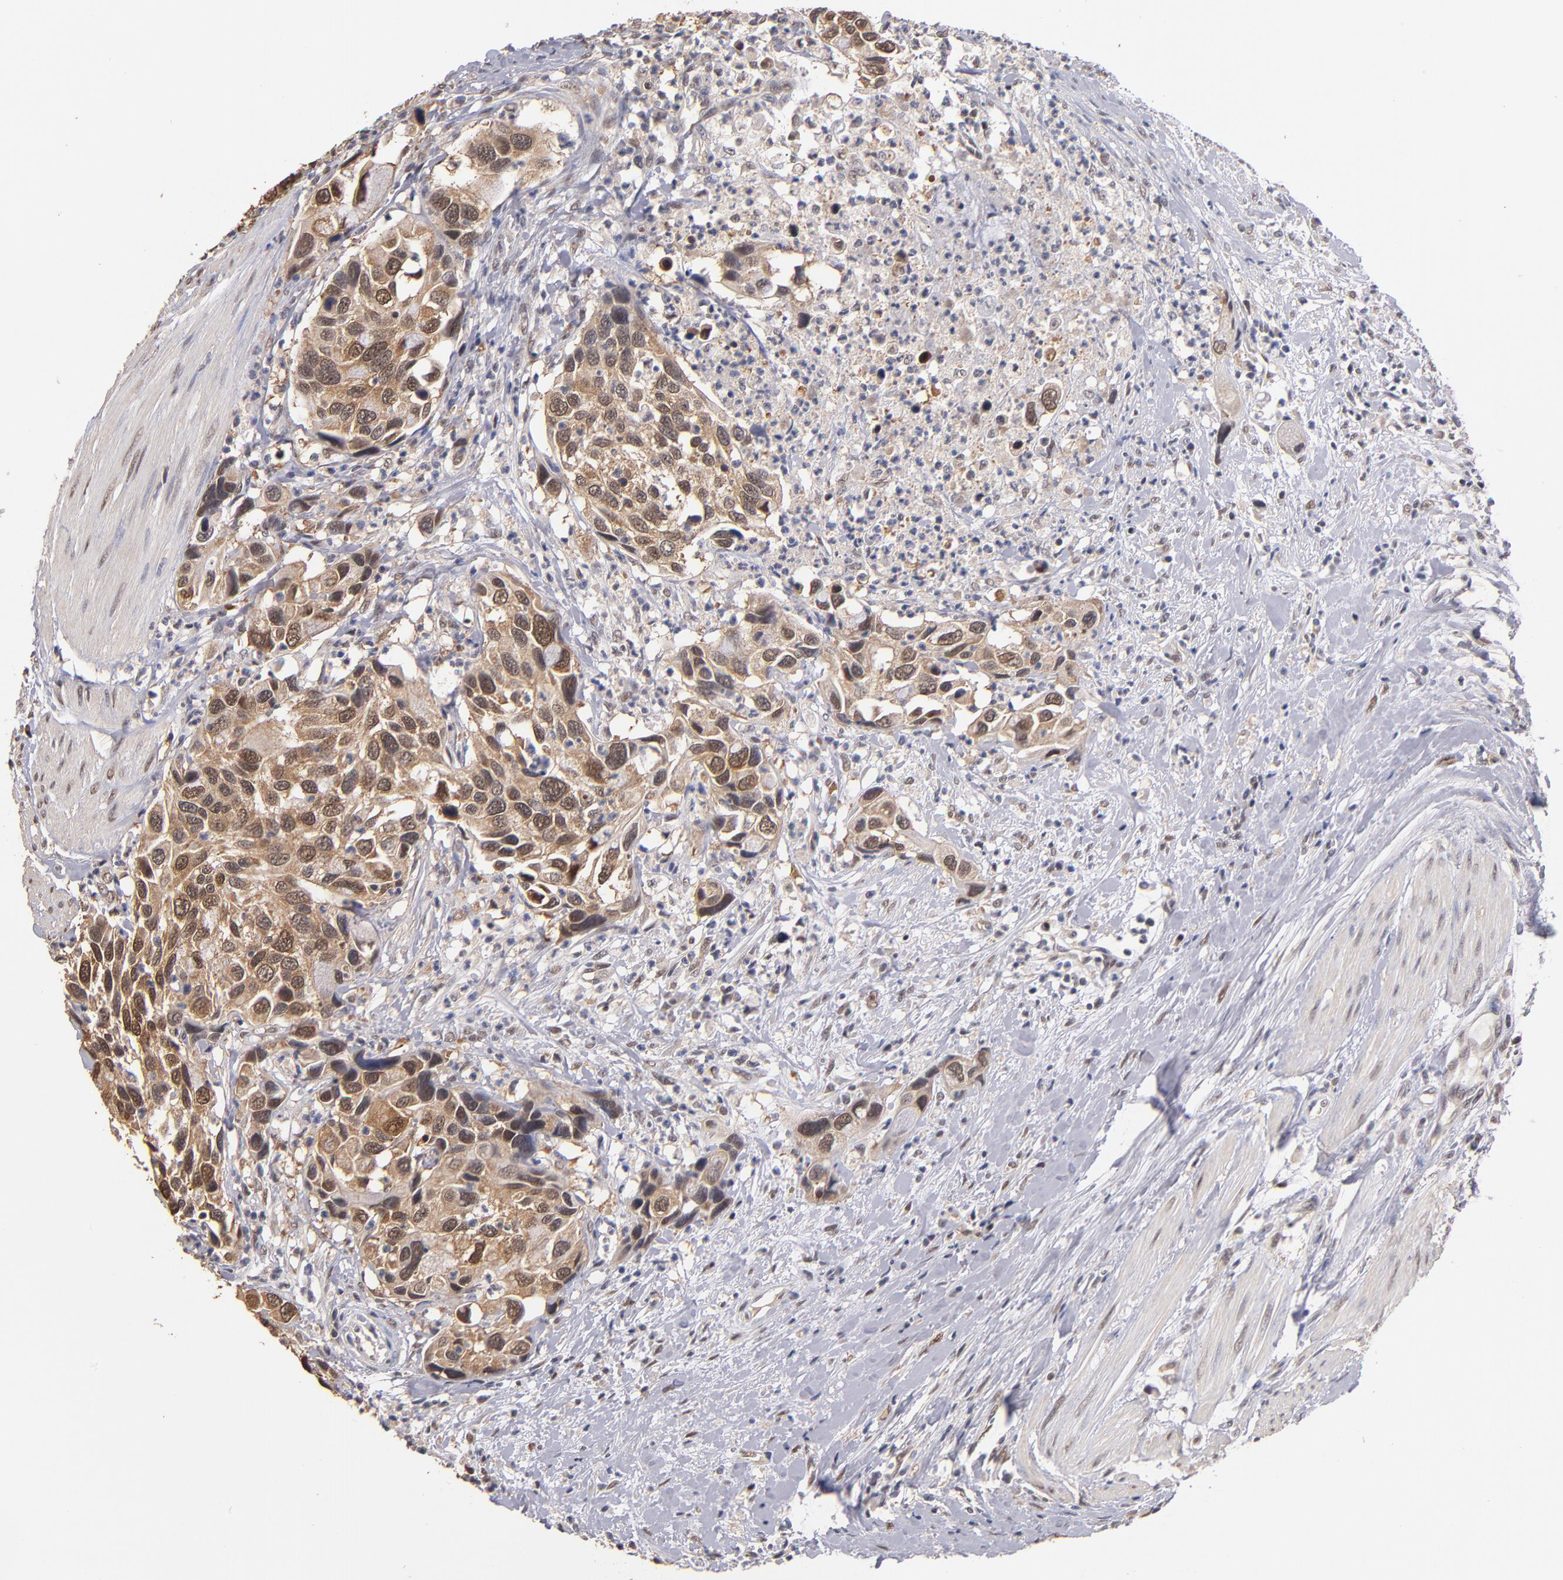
{"staining": {"intensity": "moderate", "quantity": ">75%", "location": "cytoplasmic/membranous,nuclear"}, "tissue": "urothelial cancer", "cell_type": "Tumor cells", "image_type": "cancer", "snomed": [{"axis": "morphology", "description": "Urothelial carcinoma, High grade"}, {"axis": "topography", "description": "Urinary bladder"}], "caption": "Moderate cytoplasmic/membranous and nuclear protein staining is appreciated in about >75% of tumor cells in high-grade urothelial carcinoma. (DAB (3,3'-diaminobenzidine) IHC with brightfield microscopy, high magnification).", "gene": "PSMD10", "patient": {"sex": "male", "age": 66}}